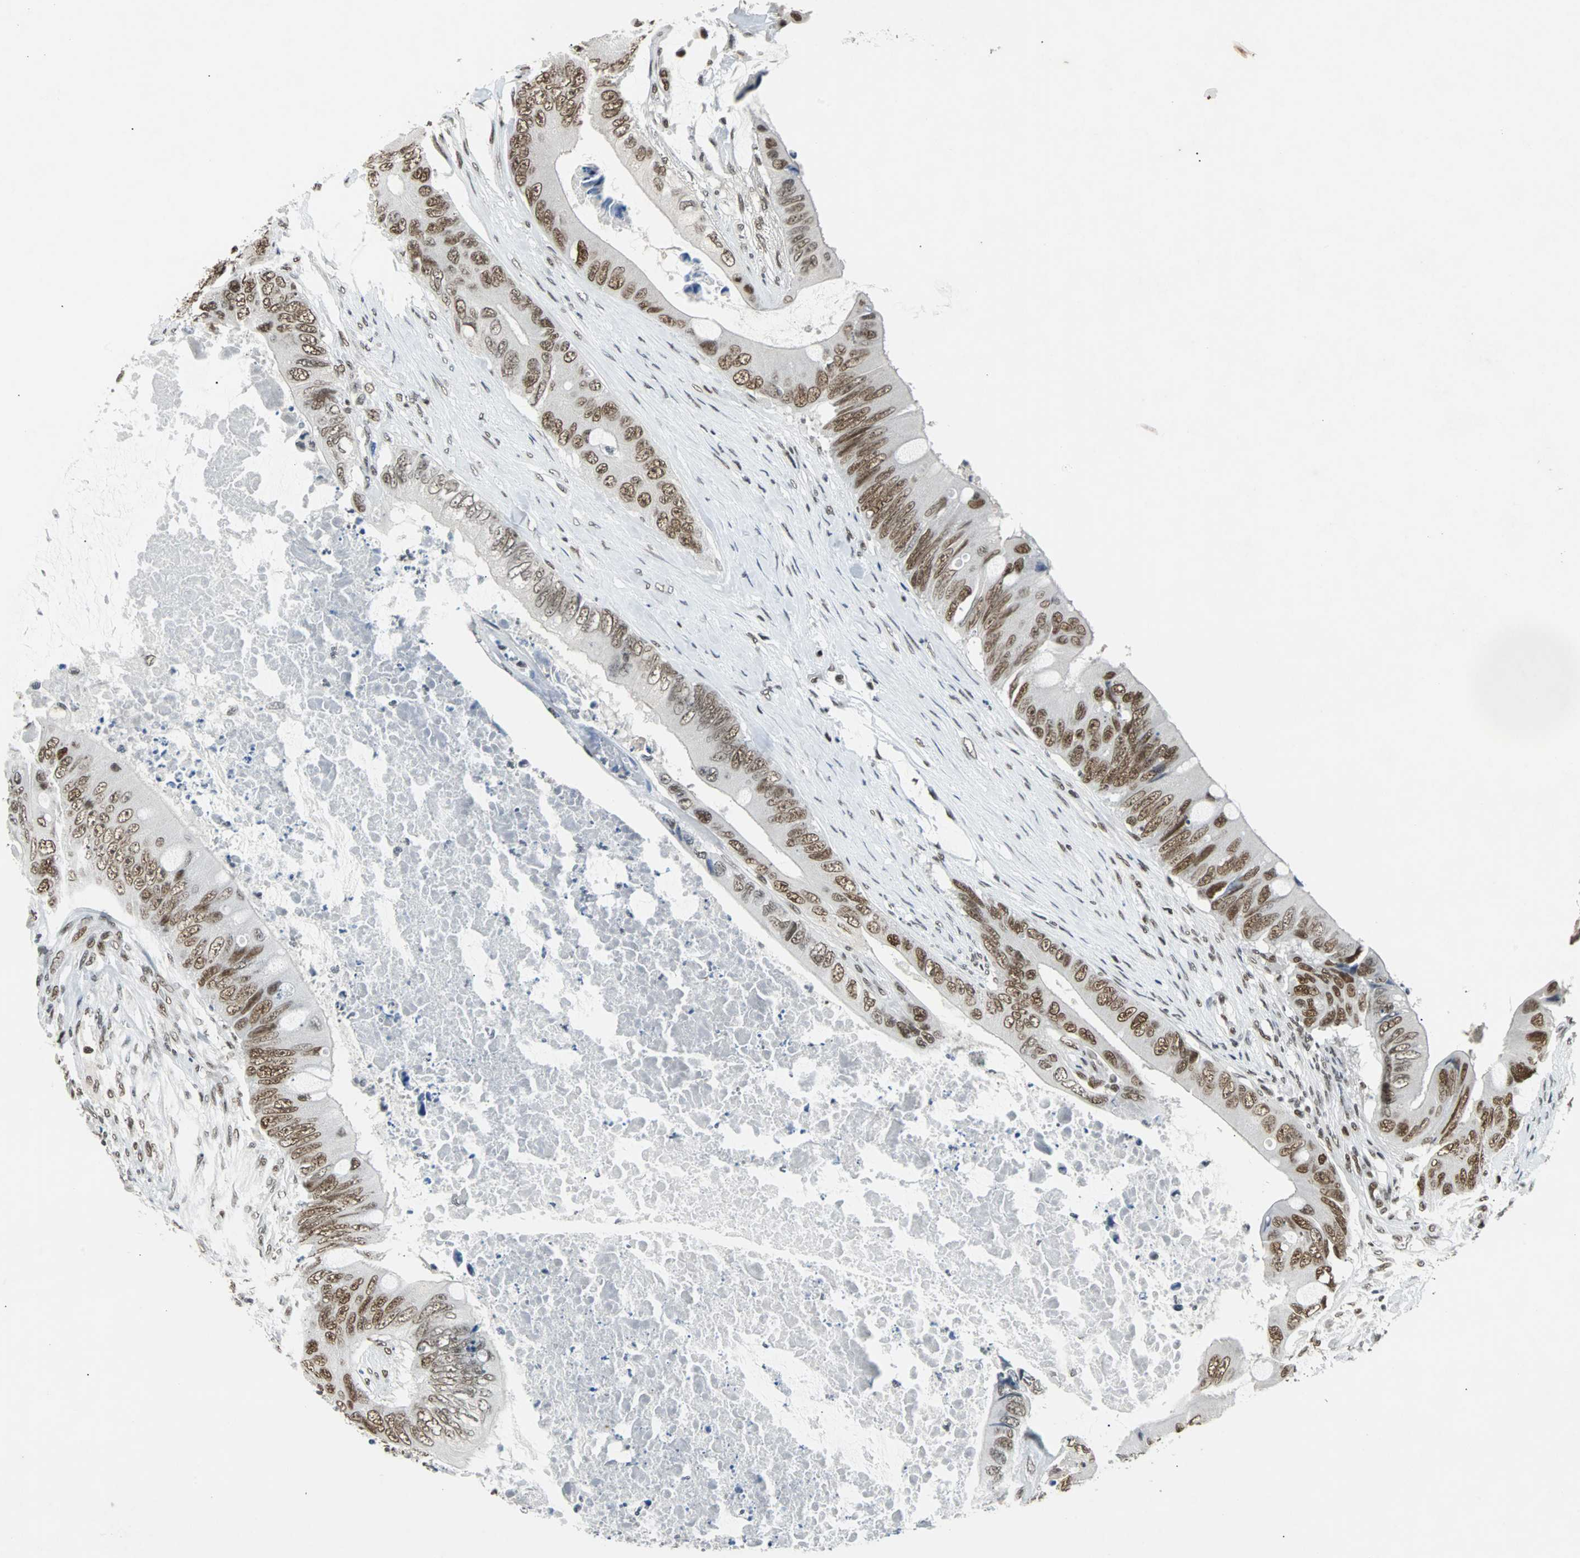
{"staining": {"intensity": "moderate", "quantity": ">75%", "location": "nuclear"}, "tissue": "colorectal cancer", "cell_type": "Tumor cells", "image_type": "cancer", "snomed": [{"axis": "morphology", "description": "Adenocarcinoma, NOS"}, {"axis": "topography", "description": "Rectum"}], "caption": "Protein expression analysis of colorectal cancer (adenocarcinoma) shows moderate nuclear staining in approximately >75% of tumor cells.", "gene": "GATAD2A", "patient": {"sex": "female", "age": 77}}